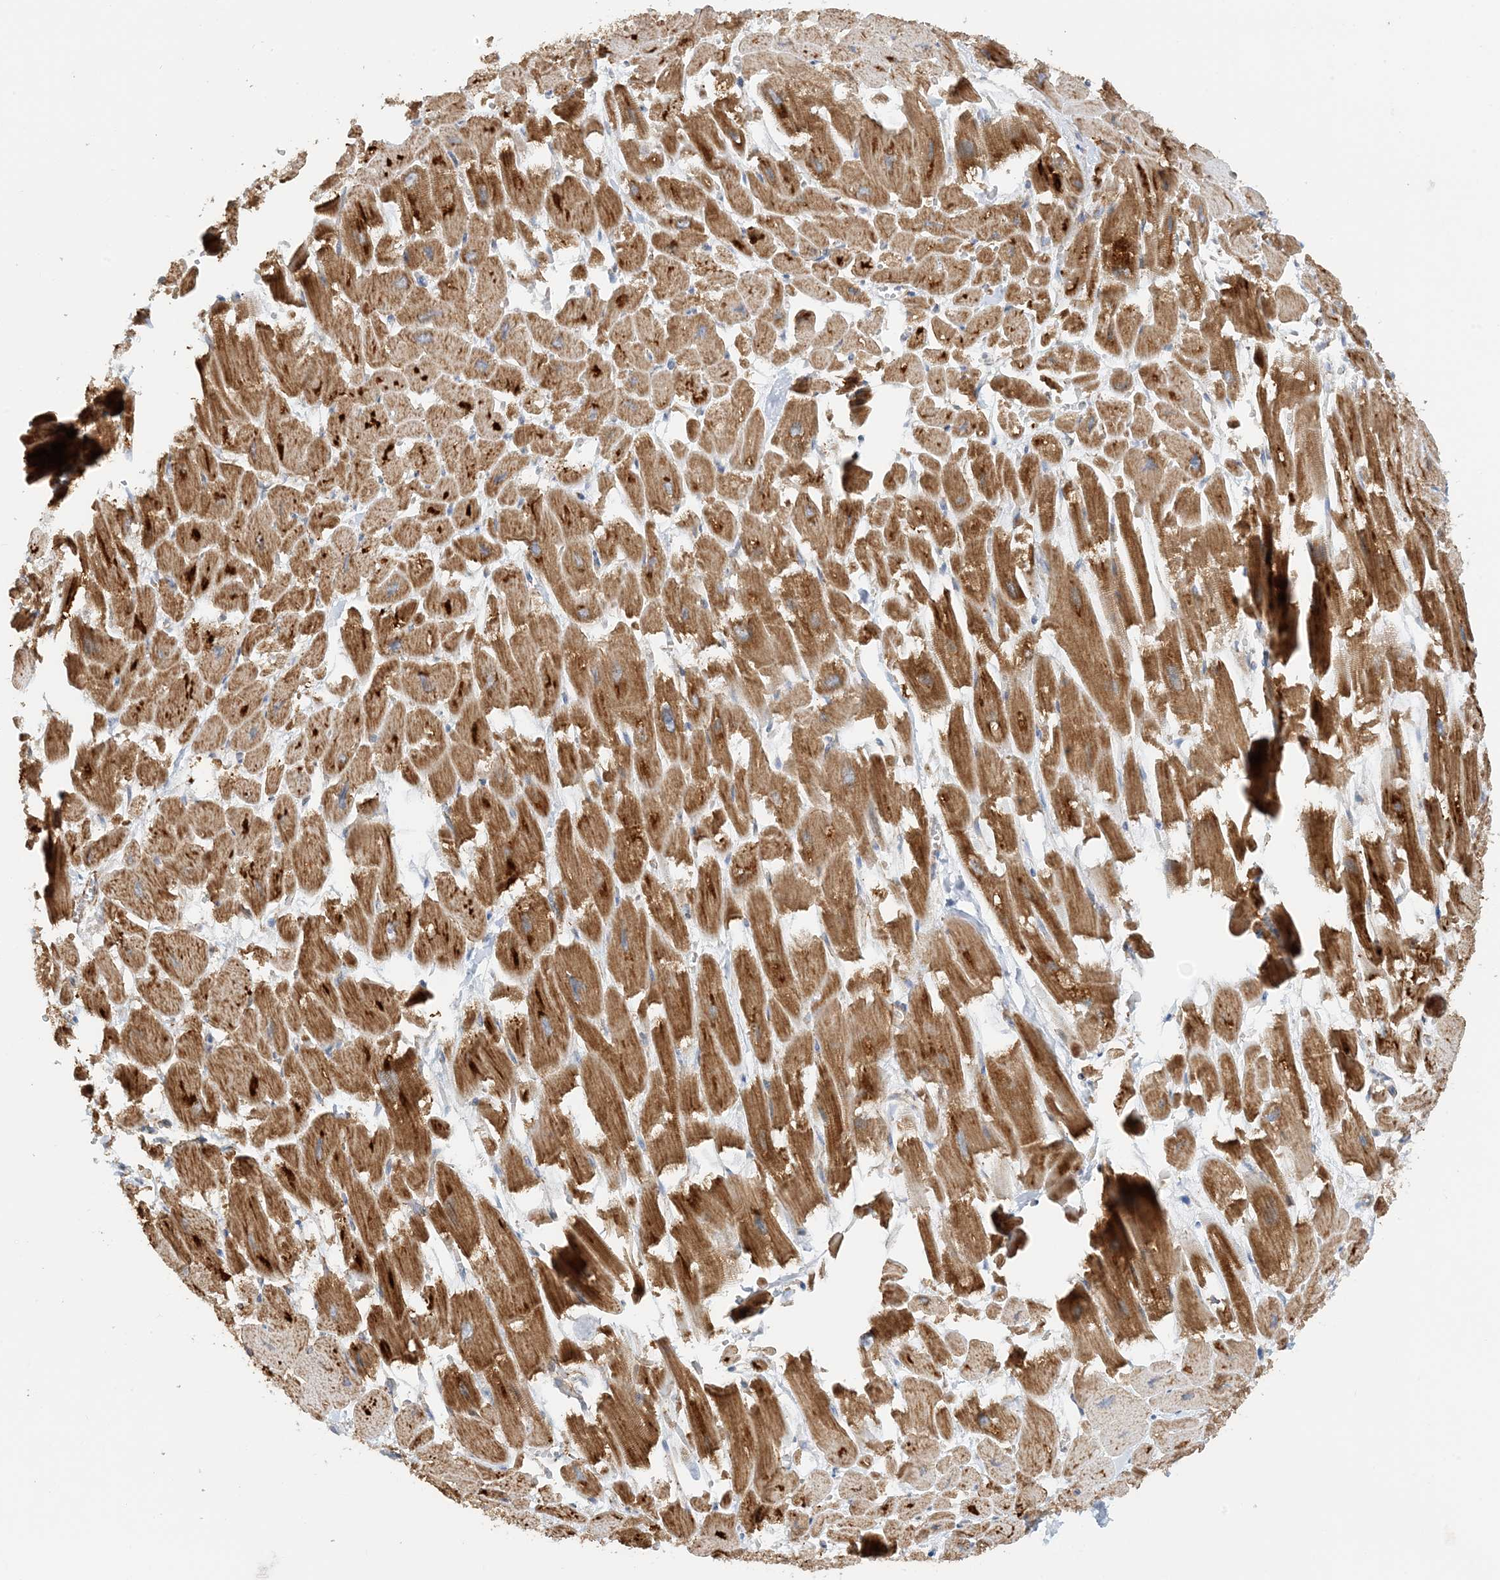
{"staining": {"intensity": "strong", "quantity": ">75%", "location": "cytoplasmic/membranous"}, "tissue": "heart muscle", "cell_type": "Cardiomyocytes", "image_type": "normal", "snomed": [{"axis": "morphology", "description": "Normal tissue, NOS"}, {"axis": "topography", "description": "Heart"}], "caption": "This micrograph exhibits unremarkable heart muscle stained with IHC to label a protein in brown. The cytoplasmic/membranous of cardiomyocytes show strong positivity for the protein. Nuclei are counter-stained blue.", "gene": "COA3", "patient": {"sex": "male", "age": 54}}